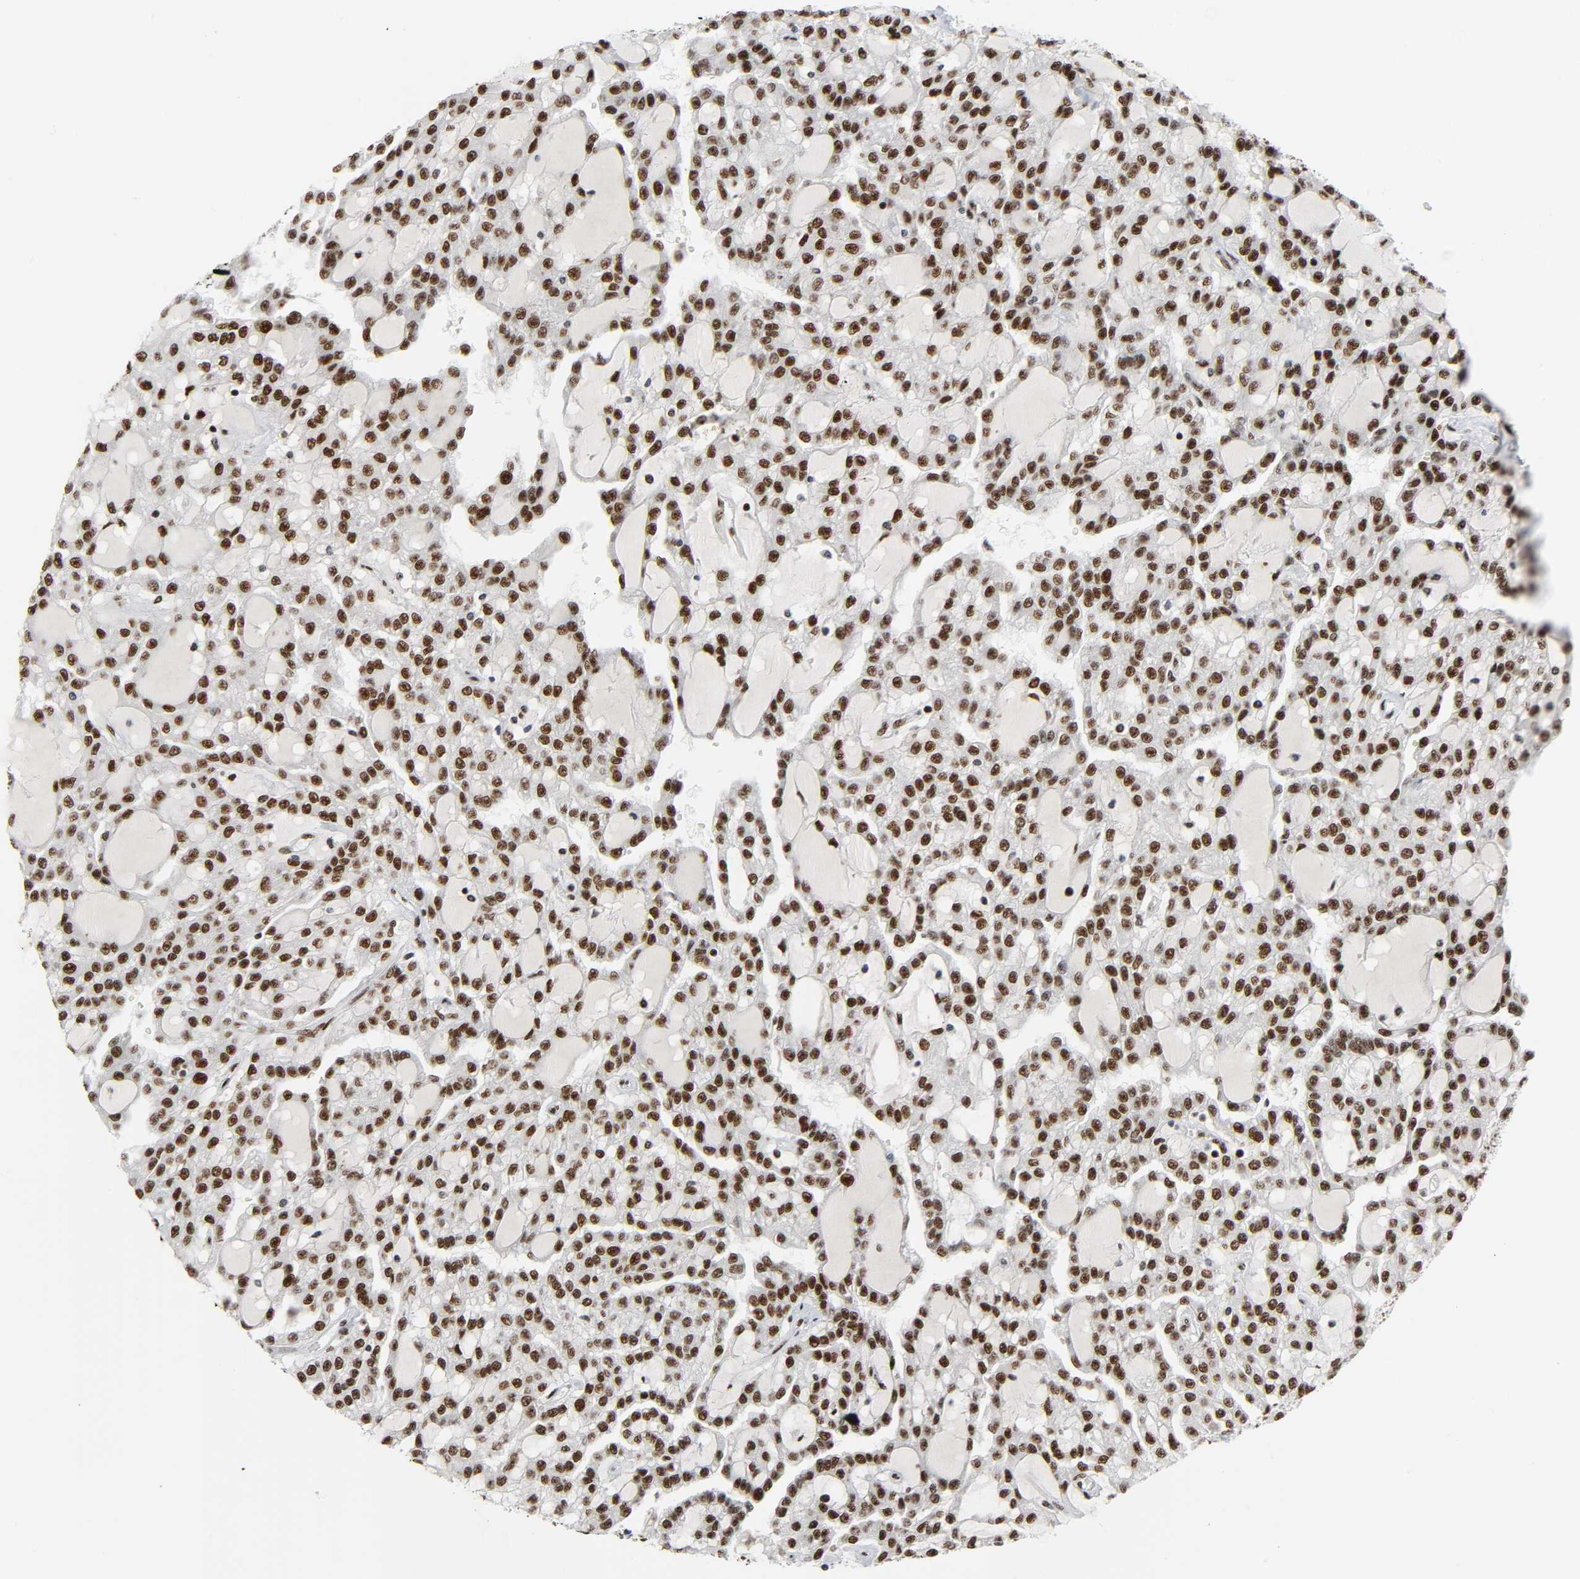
{"staining": {"intensity": "strong", "quantity": ">75%", "location": "nuclear"}, "tissue": "renal cancer", "cell_type": "Tumor cells", "image_type": "cancer", "snomed": [{"axis": "morphology", "description": "Adenocarcinoma, NOS"}, {"axis": "topography", "description": "Kidney"}], "caption": "Tumor cells display high levels of strong nuclear expression in approximately >75% of cells in human renal cancer (adenocarcinoma).", "gene": "CDK9", "patient": {"sex": "male", "age": 63}}